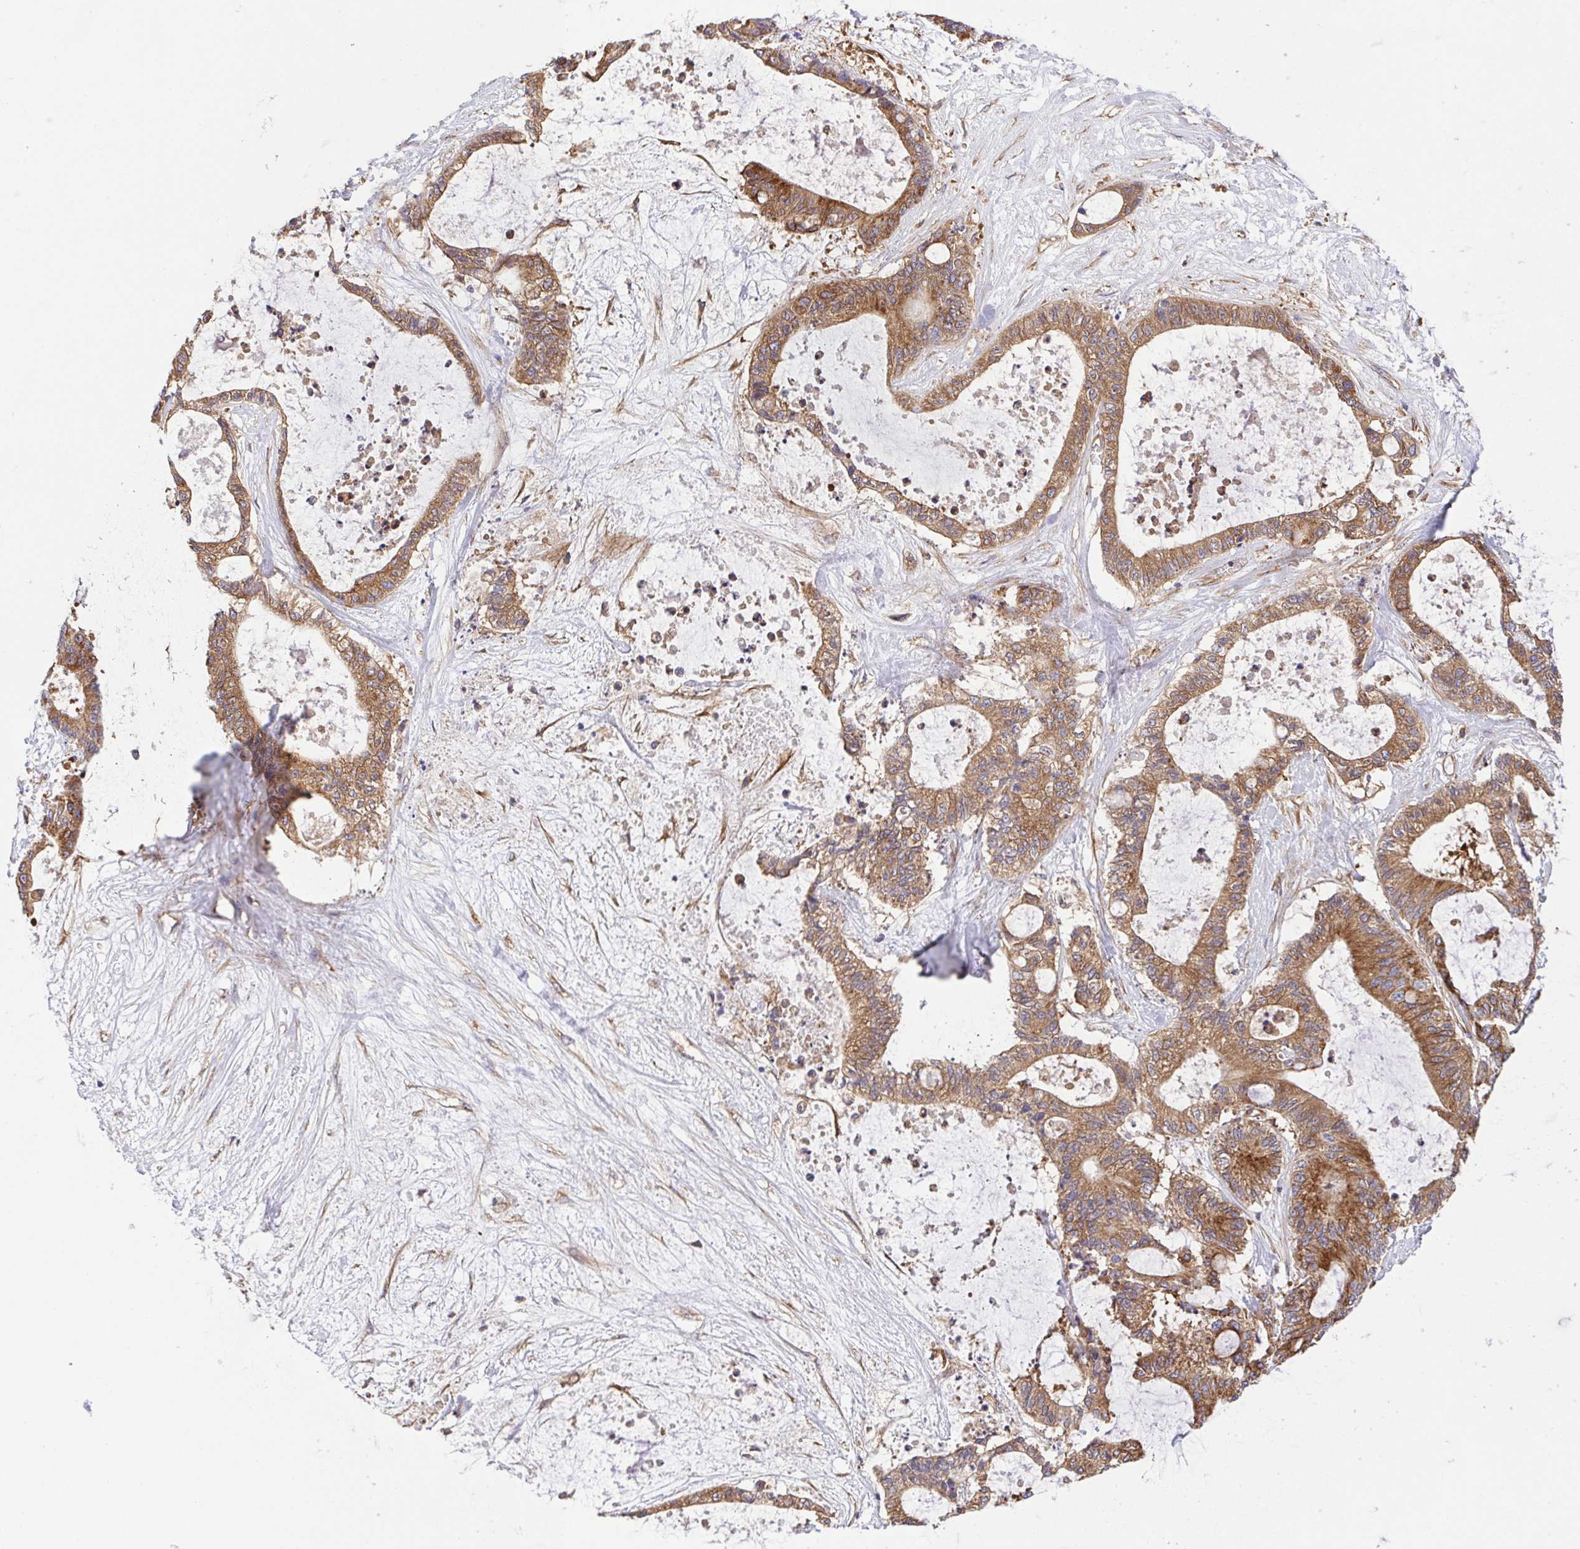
{"staining": {"intensity": "moderate", "quantity": ">75%", "location": "cytoplasmic/membranous"}, "tissue": "liver cancer", "cell_type": "Tumor cells", "image_type": "cancer", "snomed": [{"axis": "morphology", "description": "Normal tissue, NOS"}, {"axis": "morphology", "description": "Cholangiocarcinoma"}, {"axis": "topography", "description": "Liver"}, {"axis": "topography", "description": "Peripheral nerve tissue"}], "caption": "A photomicrograph of liver cancer (cholangiocarcinoma) stained for a protein displays moderate cytoplasmic/membranous brown staining in tumor cells.", "gene": "KIF5B", "patient": {"sex": "female", "age": 73}}